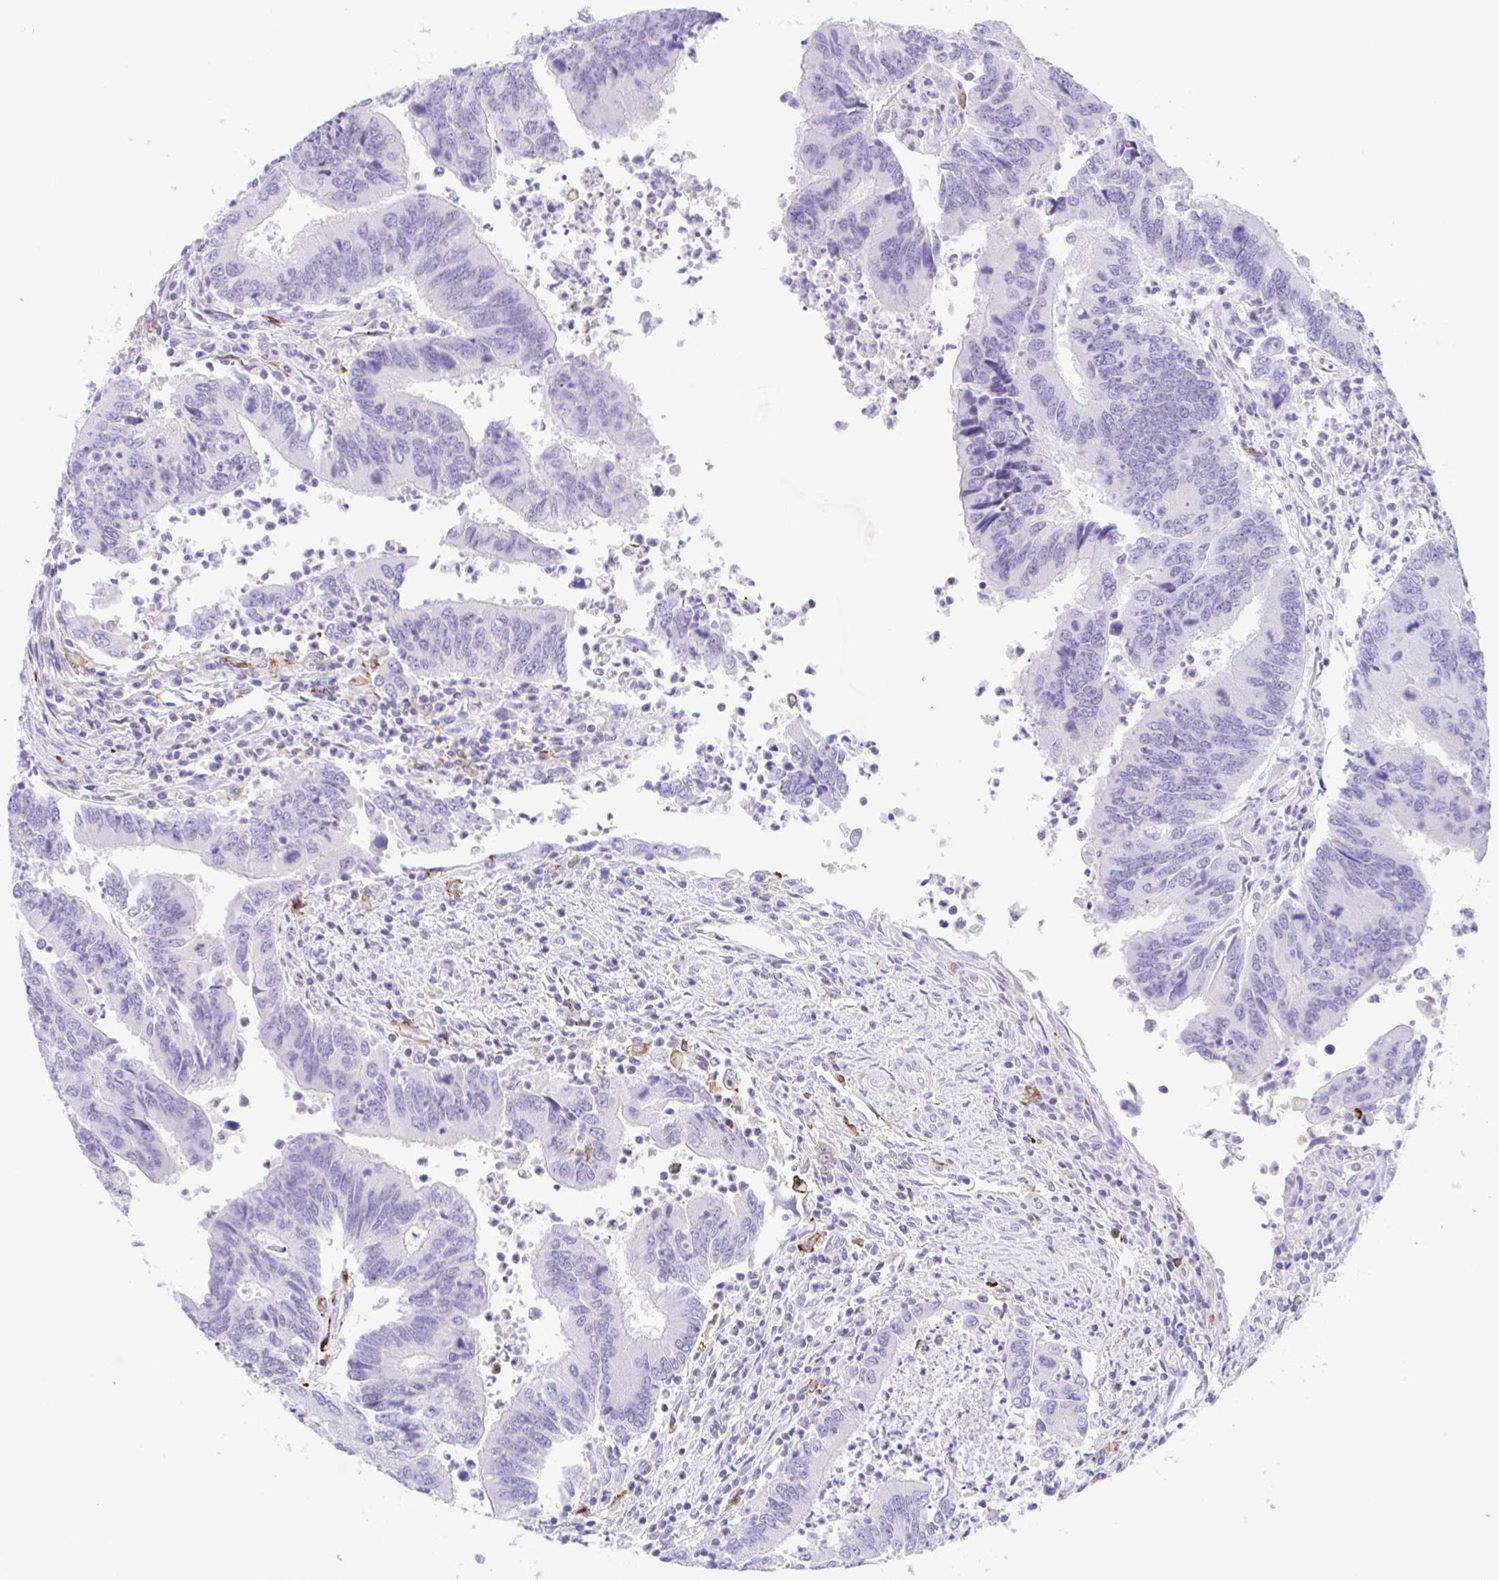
{"staining": {"intensity": "negative", "quantity": "none", "location": "none"}, "tissue": "colorectal cancer", "cell_type": "Tumor cells", "image_type": "cancer", "snomed": [{"axis": "morphology", "description": "Adenocarcinoma, NOS"}, {"axis": "topography", "description": "Colon"}], "caption": "A photomicrograph of colorectal cancer stained for a protein demonstrates no brown staining in tumor cells.", "gene": "ANKRD9", "patient": {"sex": "female", "age": 67}}